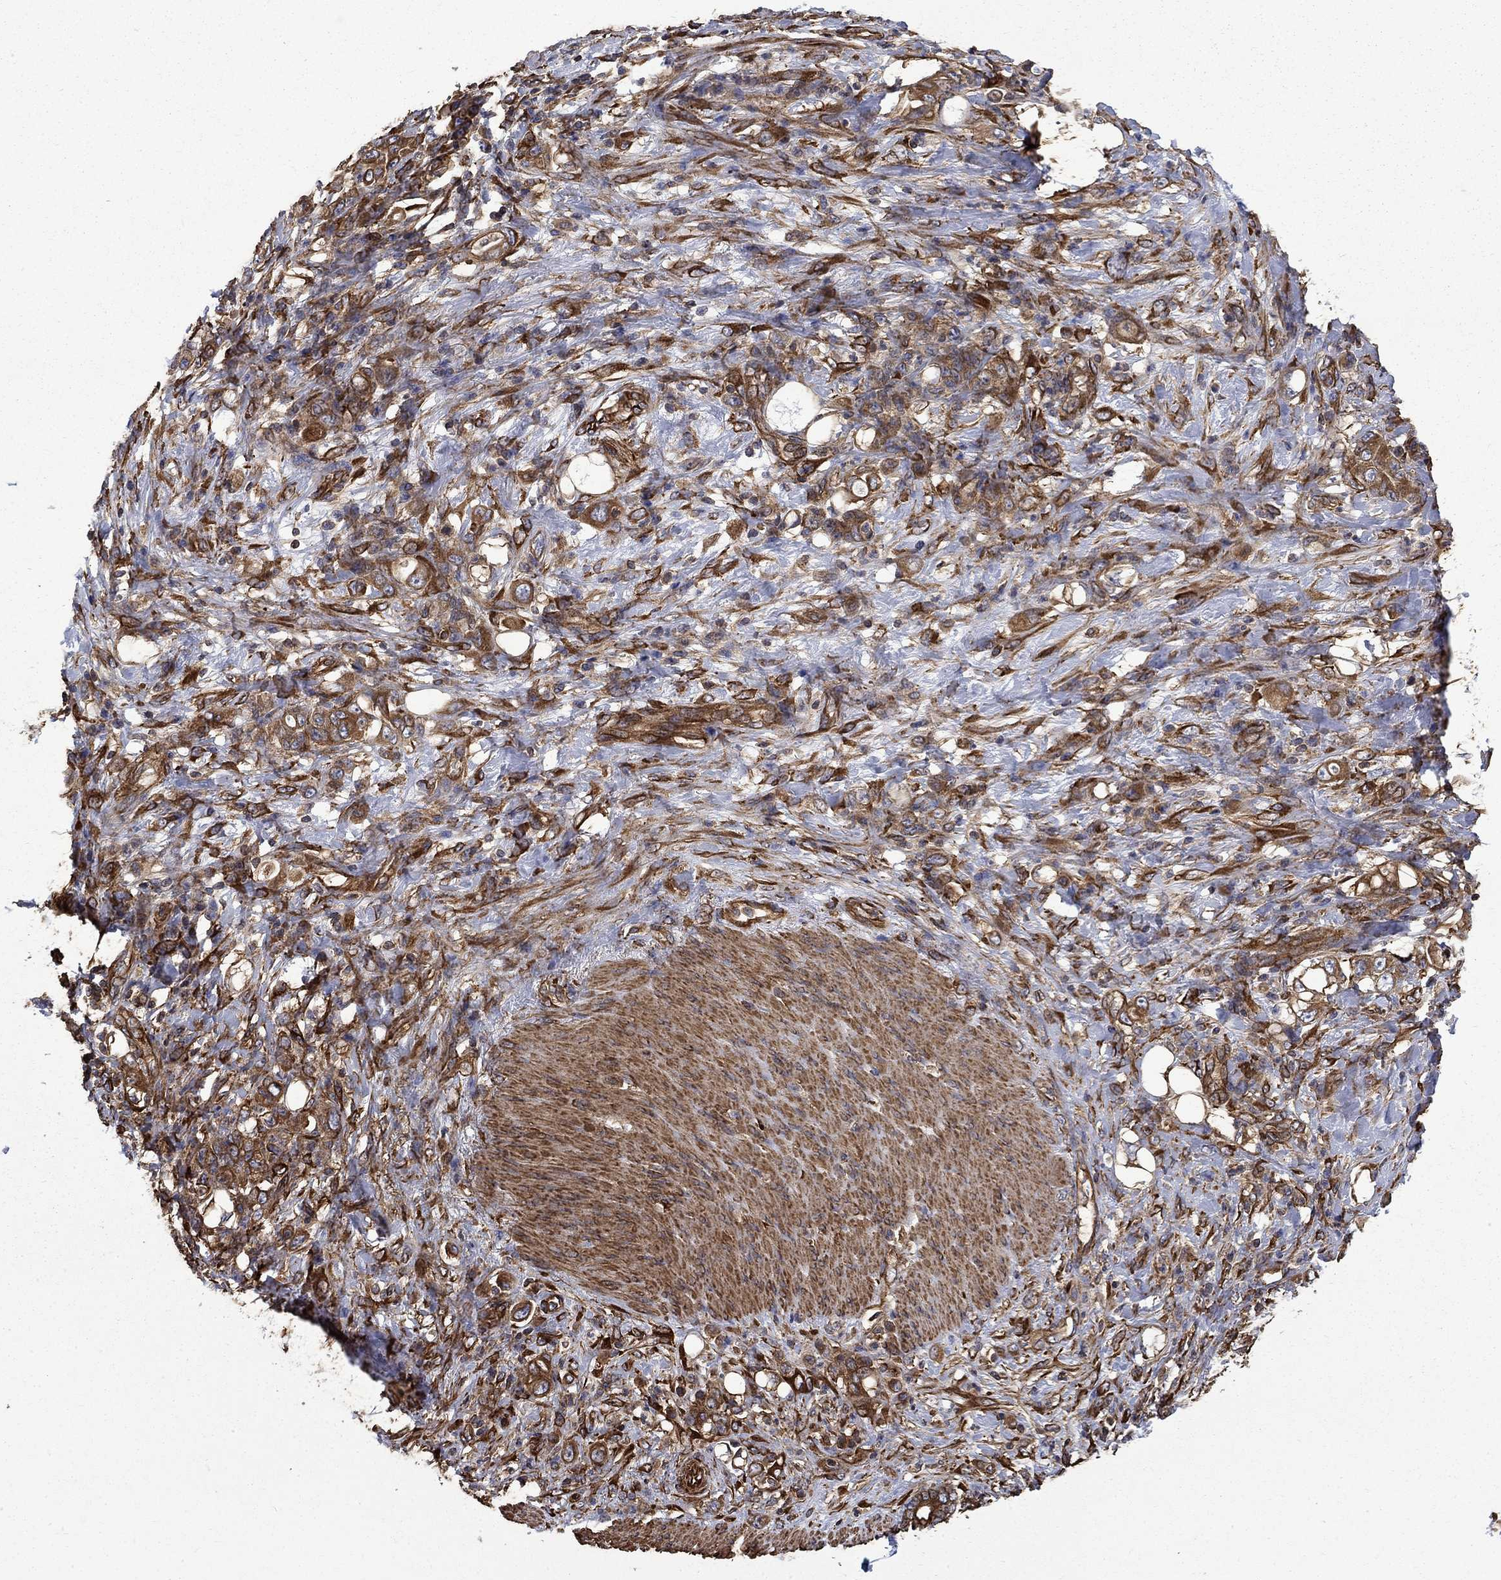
{"staining": {"intensity": "strong", "quantity": ">75%", "location": "cytoplasmic/membranous"}, "tissue": "stomach cancer", "cell_type": "Tumor cells", "image_type": "cancer", "snomed": [{"axis": "morphology", "description": "Adenocarcinoma, NOS"}, {"axis": "topography", "description": "Stomach"}], "caption": "Protein staining reveals strong cytoplasmic/membranous positivity in approximately >75% of tumor cells in stomach cancer.", "gene": "CUTC", "patient": {"sex": "female", "age": 79}}